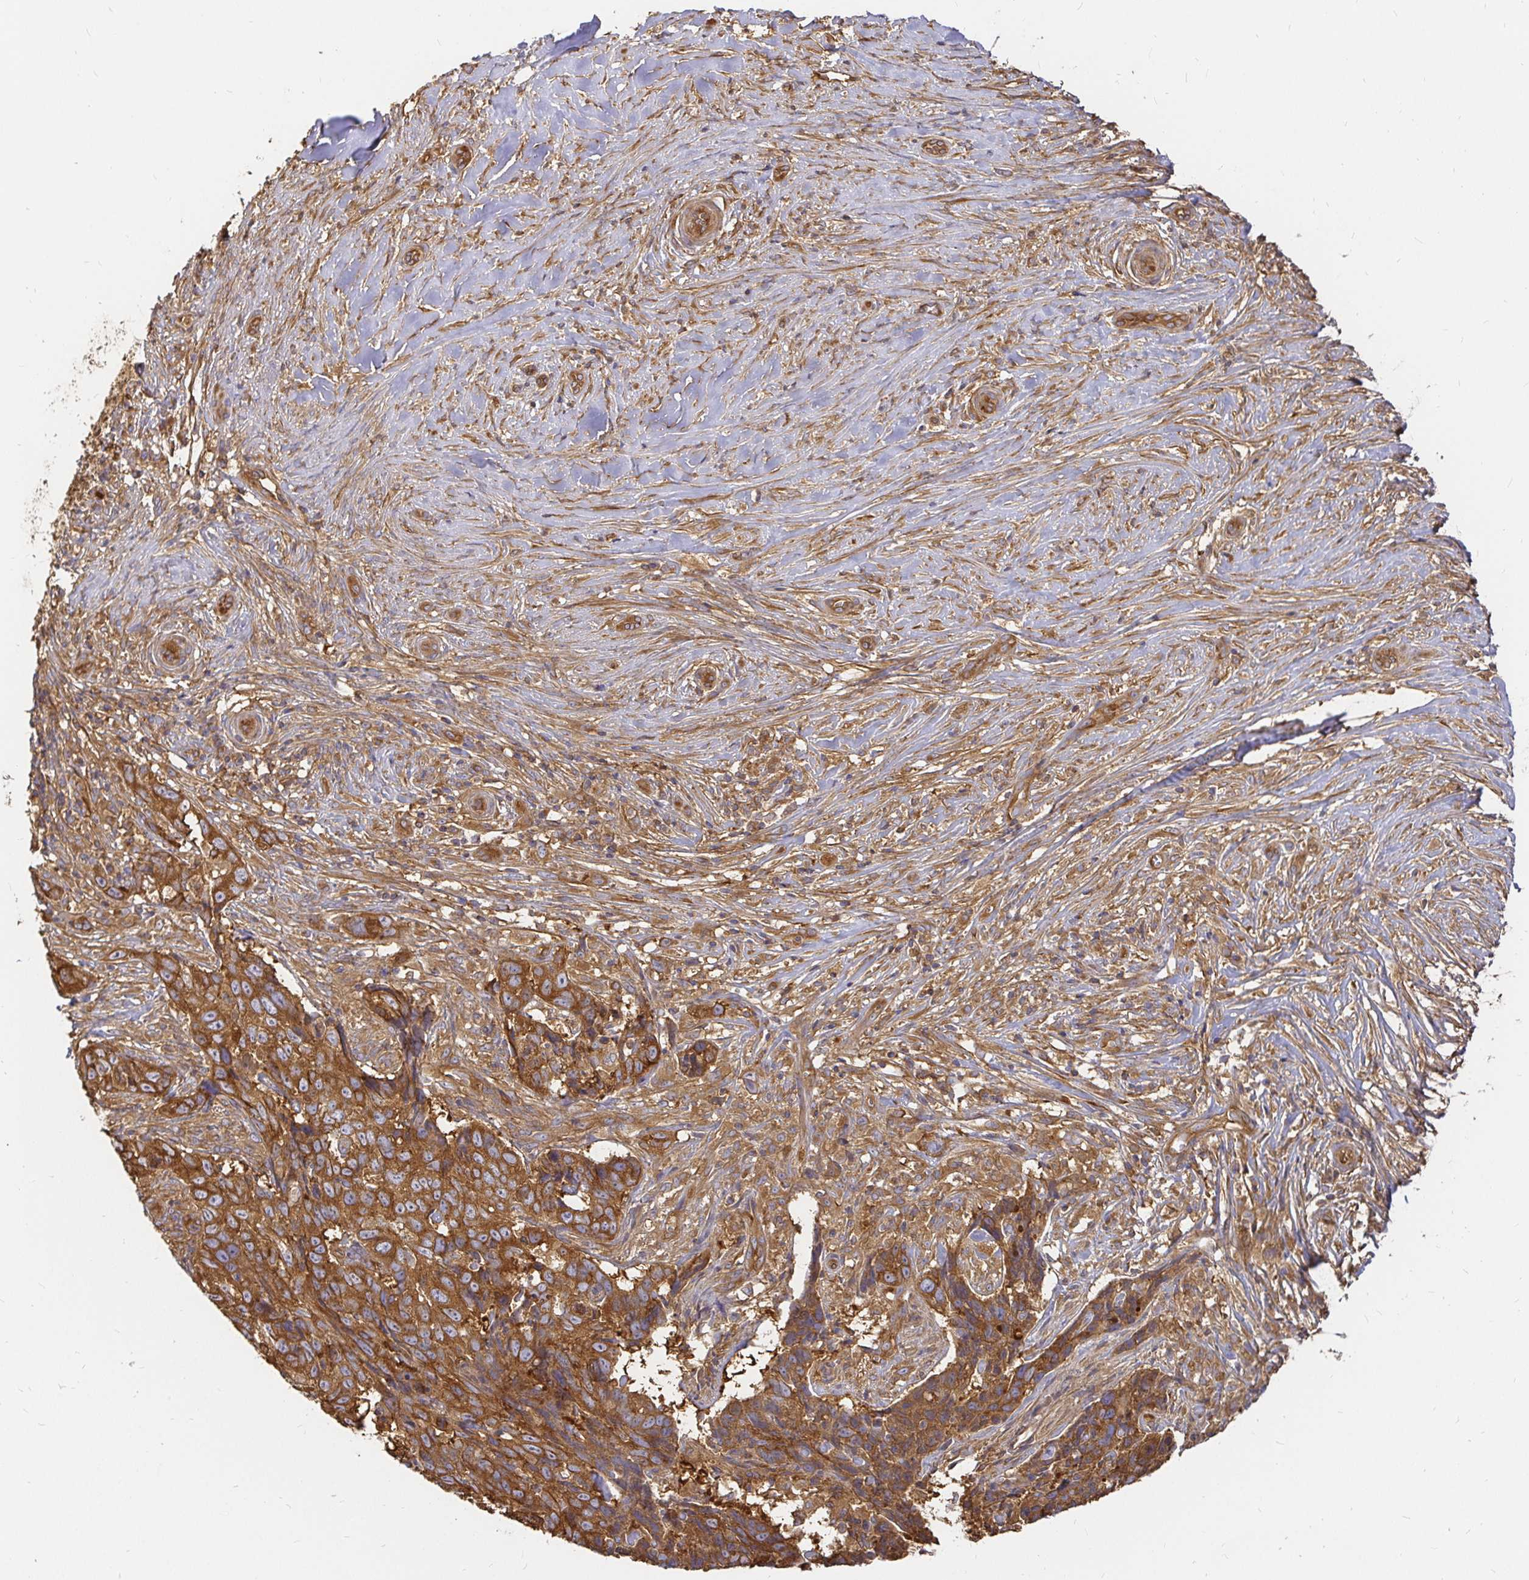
{"staining": {"intensity": "strong", "quantity": ">75%", "location": "cytoplasmic/membranous"}, "tissue": "skin cancer", "cell_type": "Tumor cells", "image_type": "cancer", "snomed": [{"axis": "morphology", "description": "Basal cell carcinoma"}, {"axis": "topography", "description": "Skin"}], "caption": "A histopathology image of skin basal cell carcinoma stained for a protein shows strong cytoplasmic/membranous brown staining in tumor cells.", "gene": "KIF5B", "patient": {"sex": "female", "age": 82}}